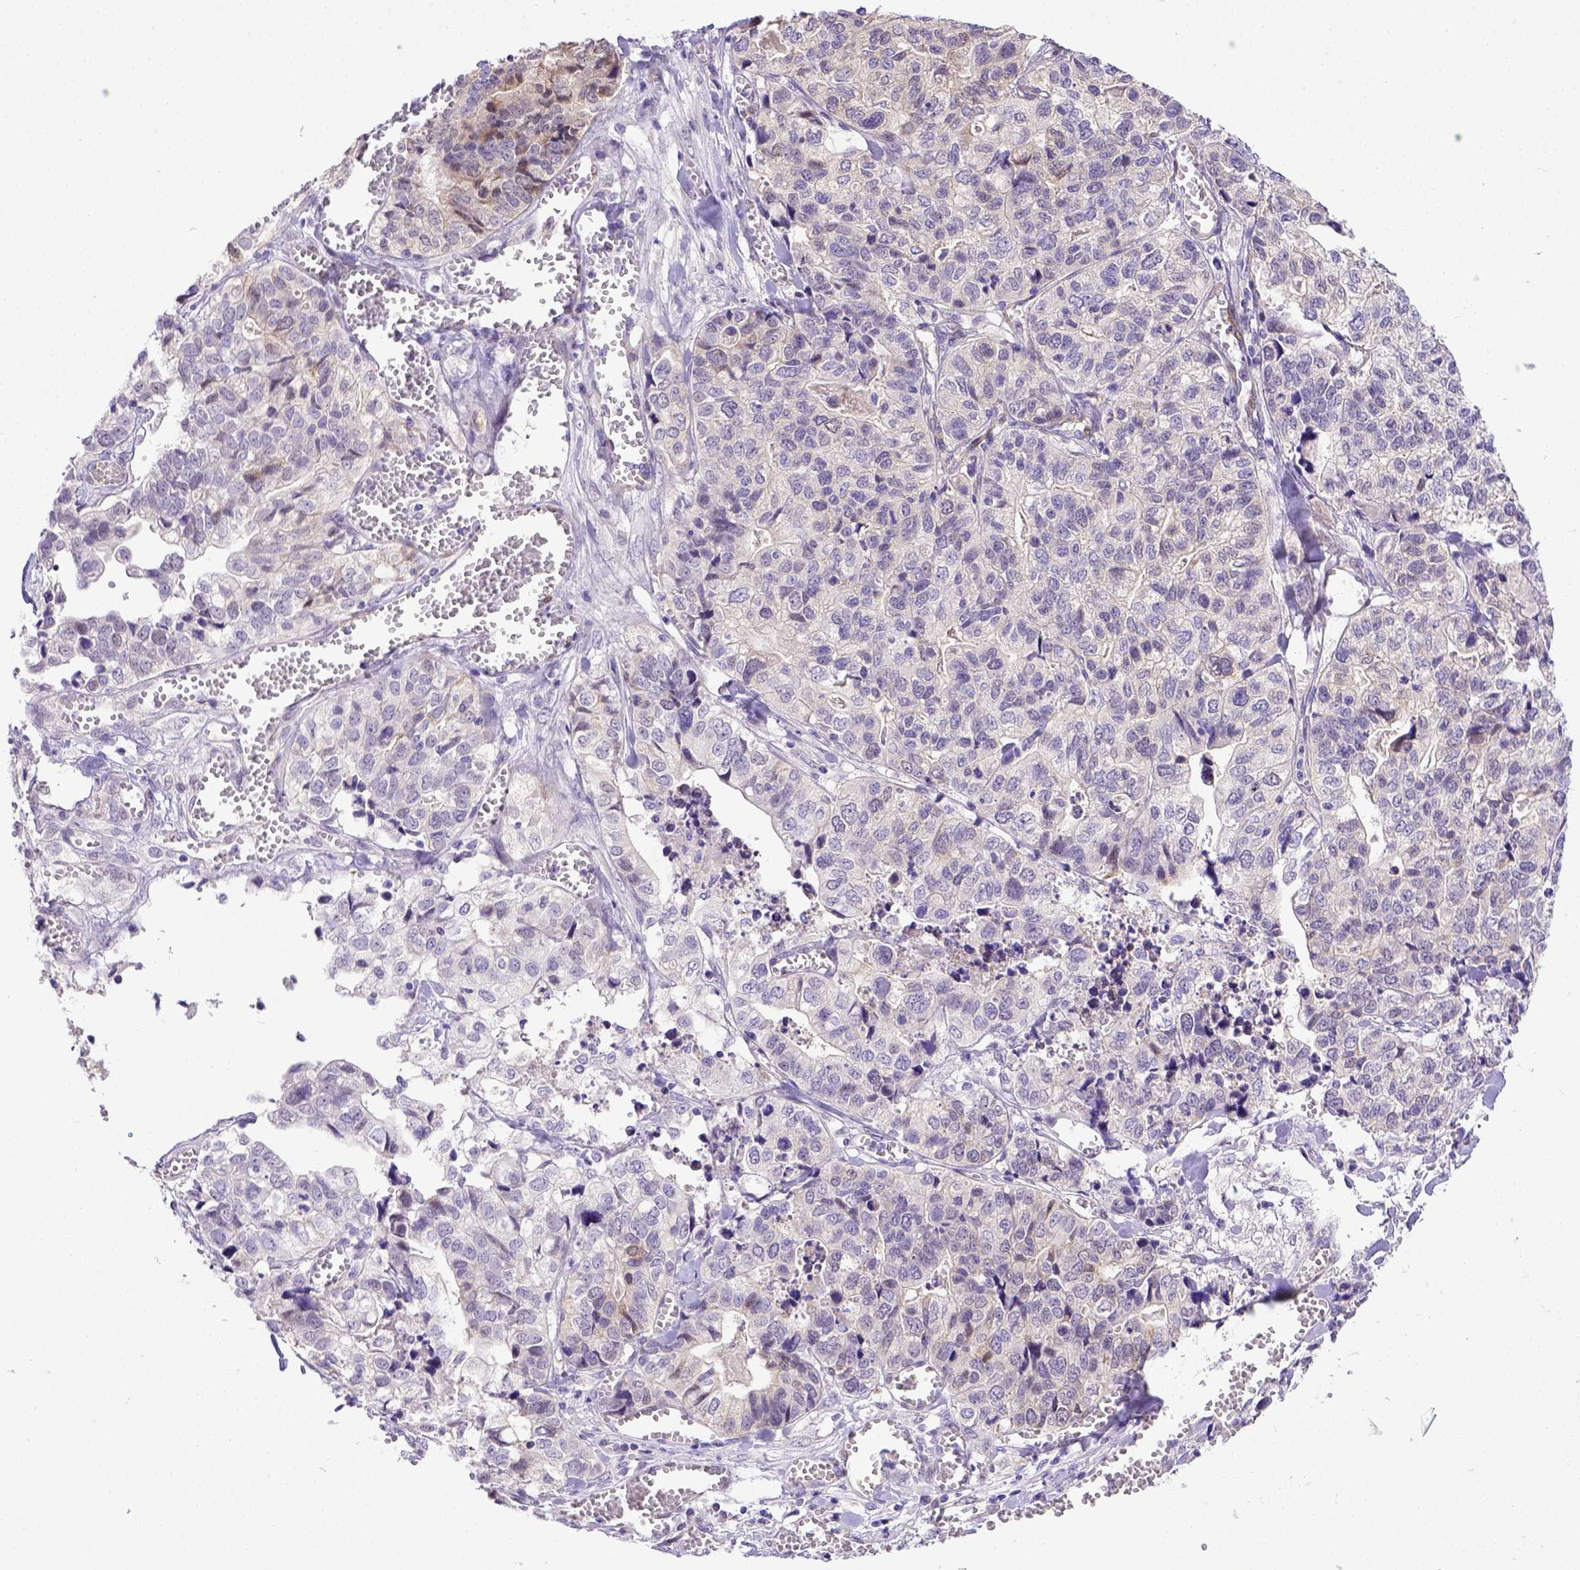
{"staining": {"intensity": "negative", "quantity": "none", "location": "none"}, "tissue": "stomach cancer", "cell_type": "Tumor cells", "image_type": "cancer", "snomed": [{"axis": "morphology", "description": "Adenocarcinoma, NOS"}, {"axis": "topography", "description": "Stomach, upper"}], "caption": "This is an IHC micrograph of human stomach adenocarcinoma. There is no positivity in tumor cells.", "gene": "BTN1A1", "patient": {"sex": "female", "age": 67}}